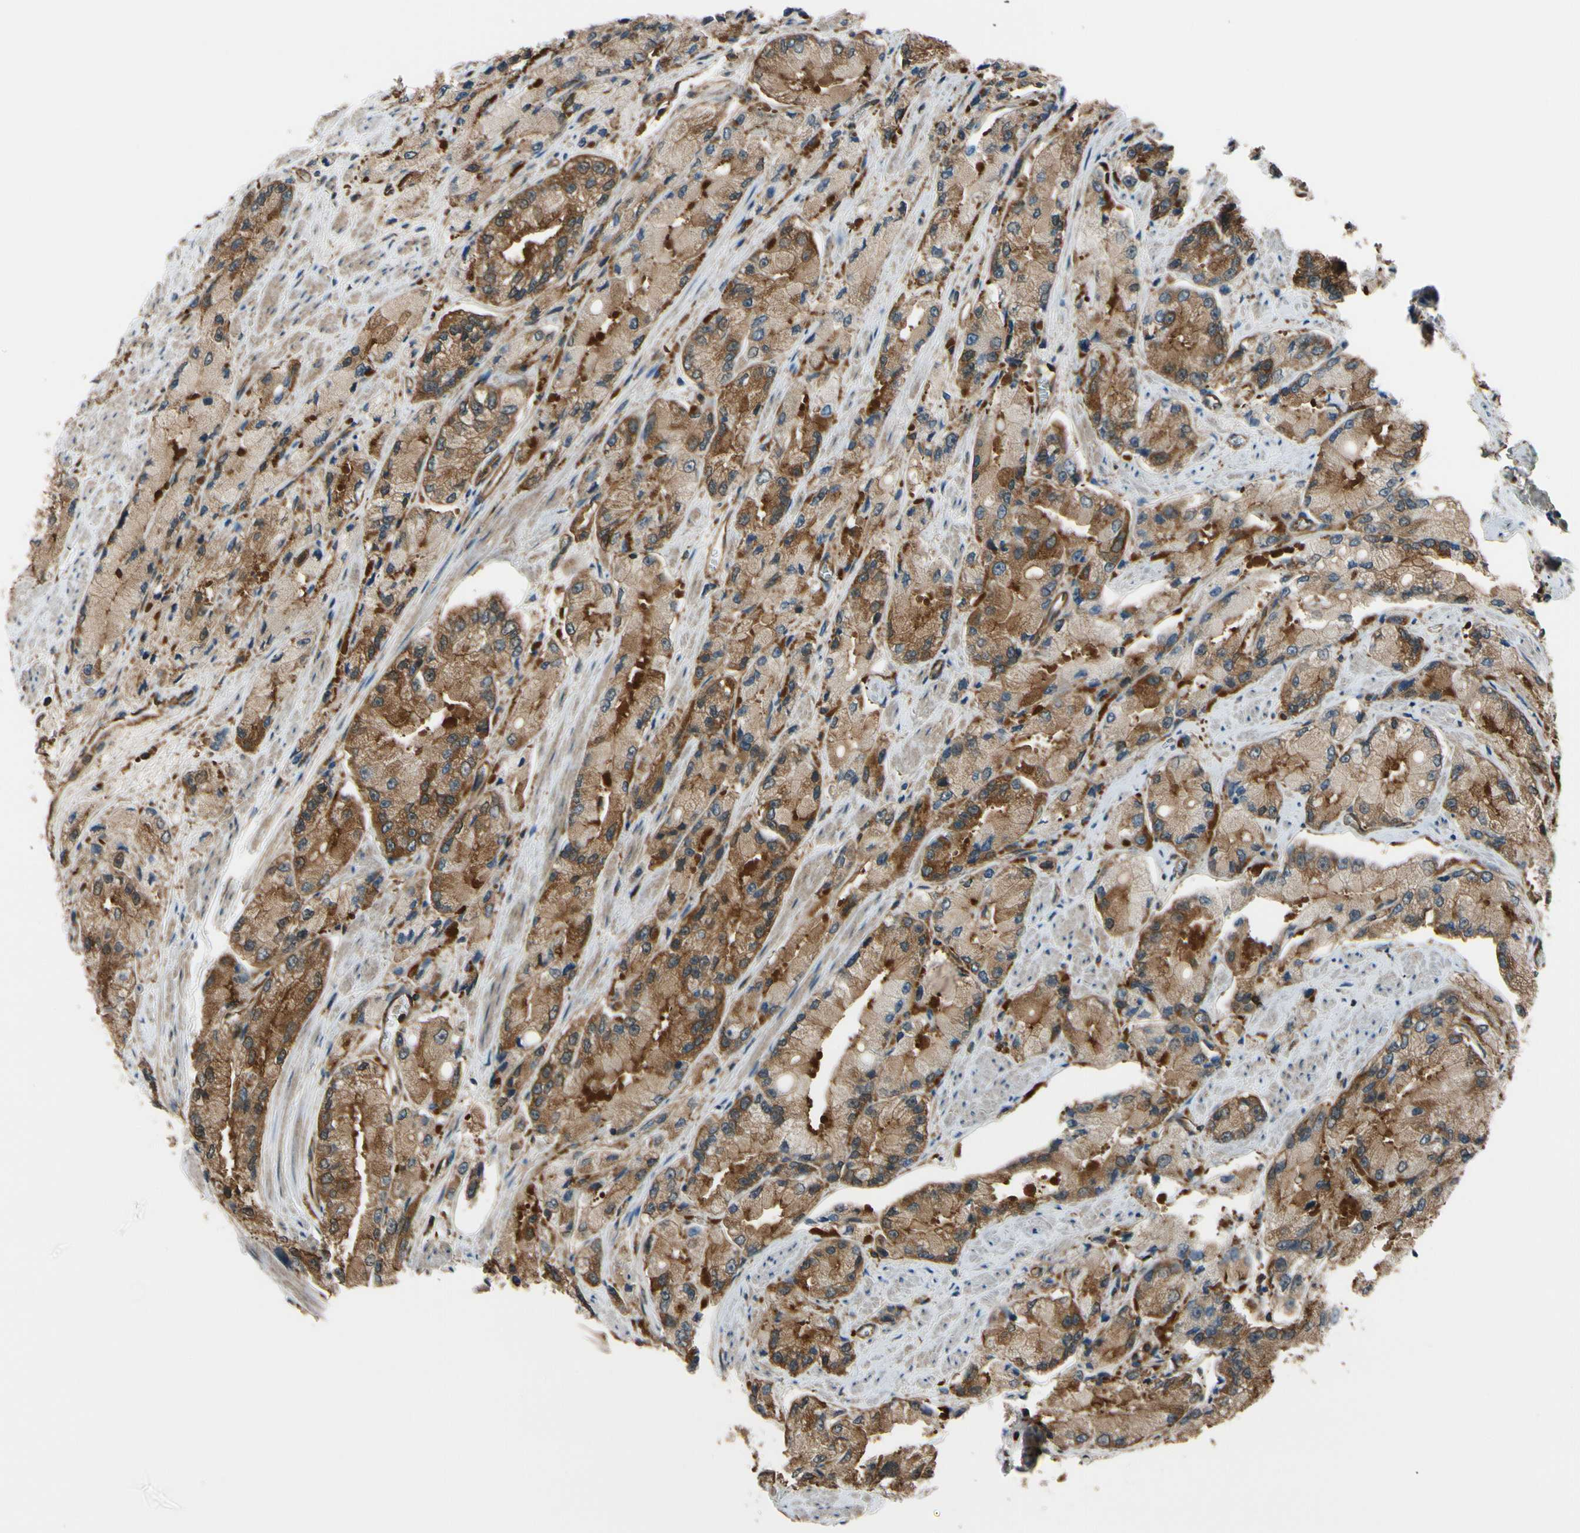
{"staining": {"intensity": "moderate", "quantity": "25%-75%", "location": "cytoplasmic/membranous"}, "tissue": "prostate cancer", "cell_type": "Tumor cells", "image_type": "cancer", "snomed": [{"axis": "morphology", "description": "Adenocarcinoma, High grade"}, {"axis": "topography", "description": "Prostate"}], "caption": "The photomicrograph exhibits a brown stain indicating the presence of a protein in the cytoplasmic/membranous of tumor cells in high-grade adenocarcinoma (prostate).", "gene": "EPS15", "patient": {"sex": "male", "age": 58}}